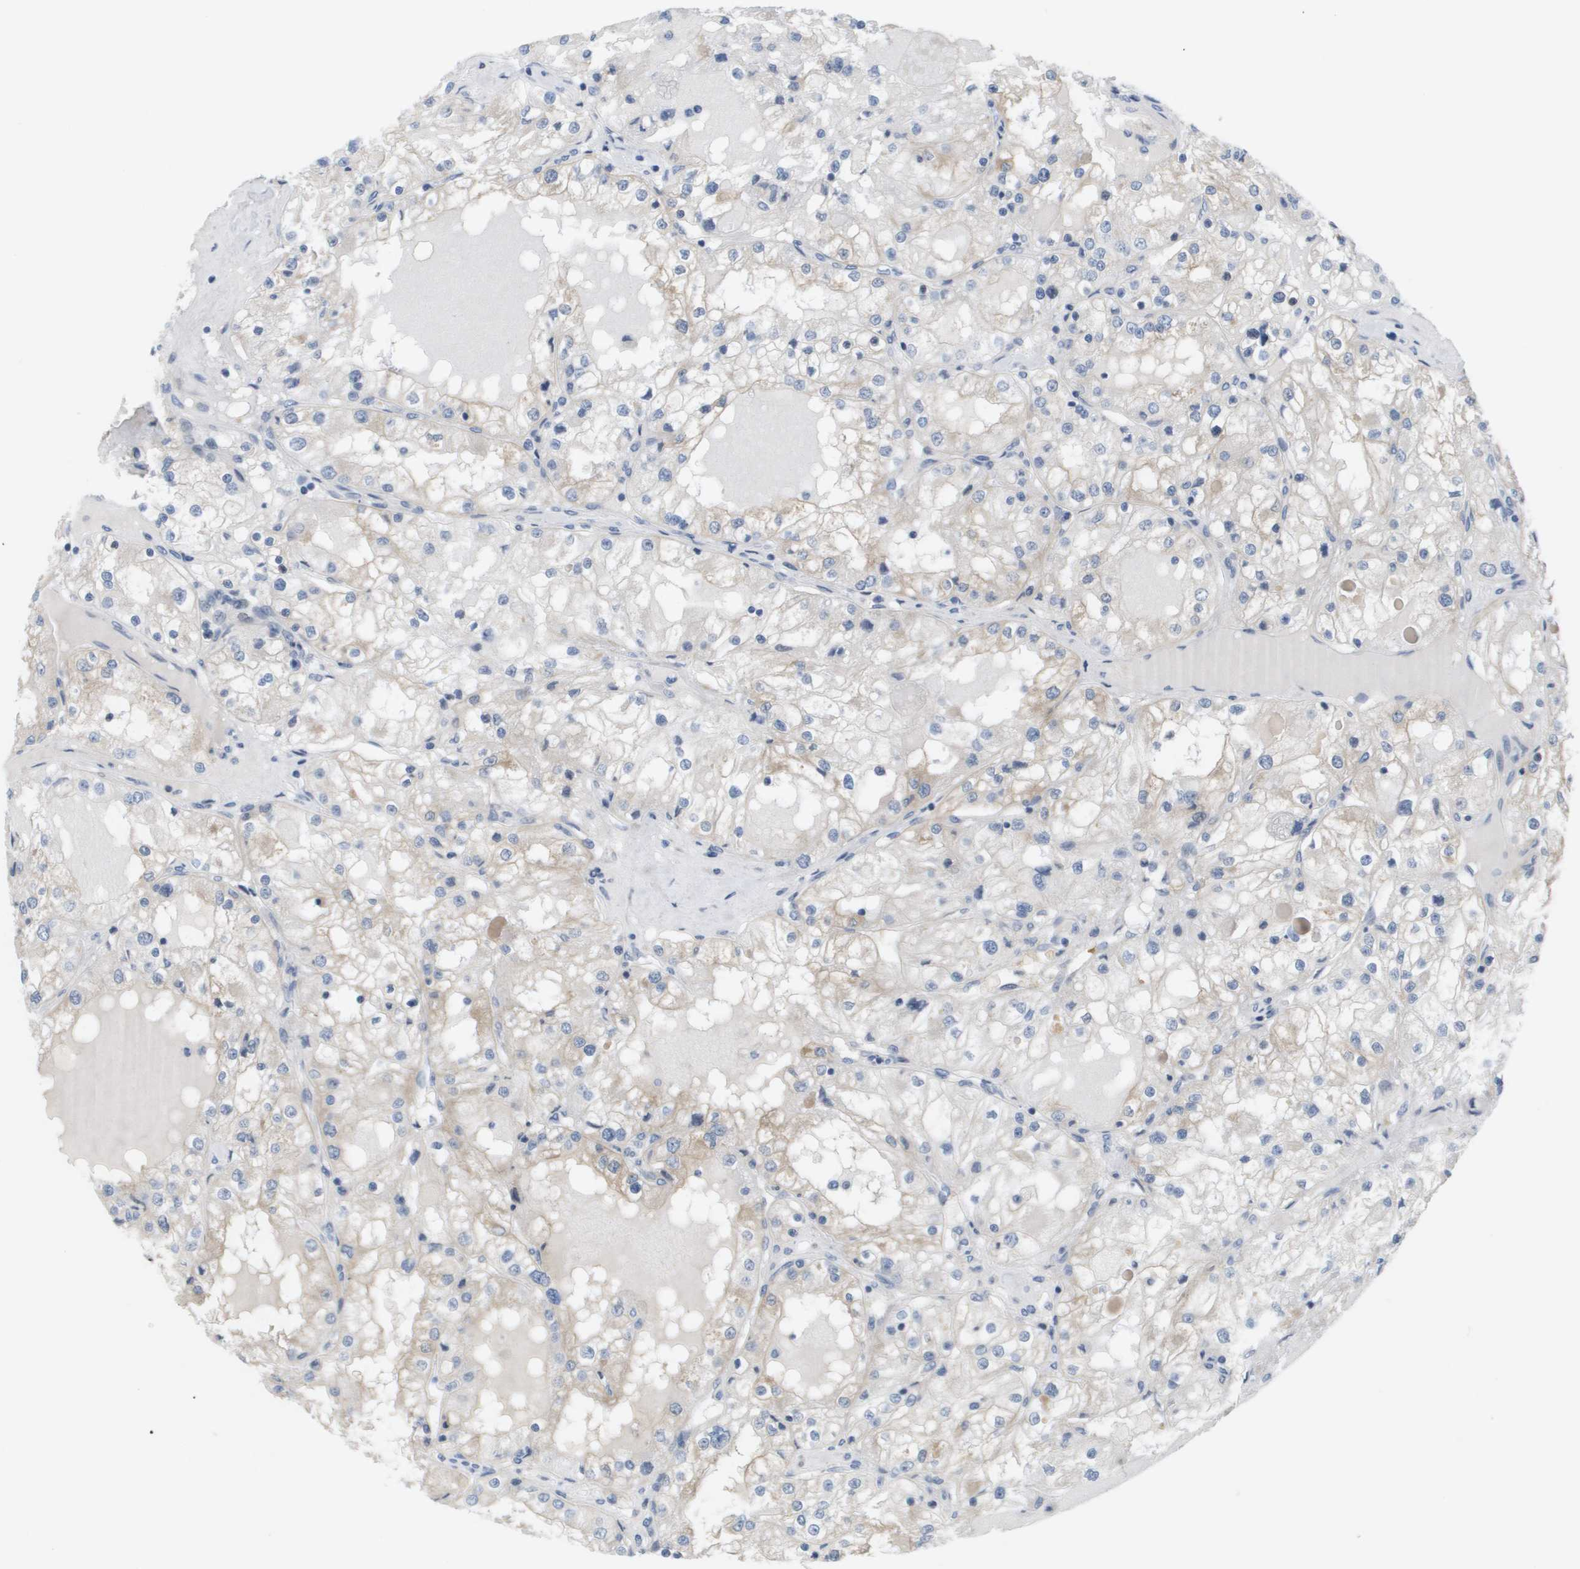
{"staining": {"intensity": "weak", "quantity": "<25%", "location": "cytoplasmic/membranous"}, "tissue": "renal cancer", "cell_type": "Tumor cells", "image_type": "cancer", "snomed": [{"axis": "morphology", "description": "Adenocarcinoma, NOS"}, {"axis": "topography", "description": "Kidney"}], "caption": "This is a micrograph of IHC staining of renal adenocarcinoma, which shows no expression in tumor cells. (DAB immunohistochemistry visualized using brightfield microscopy, high magnification).", "gene": "MARCHF8", "patient": {"sex": "male", "age": 68}}